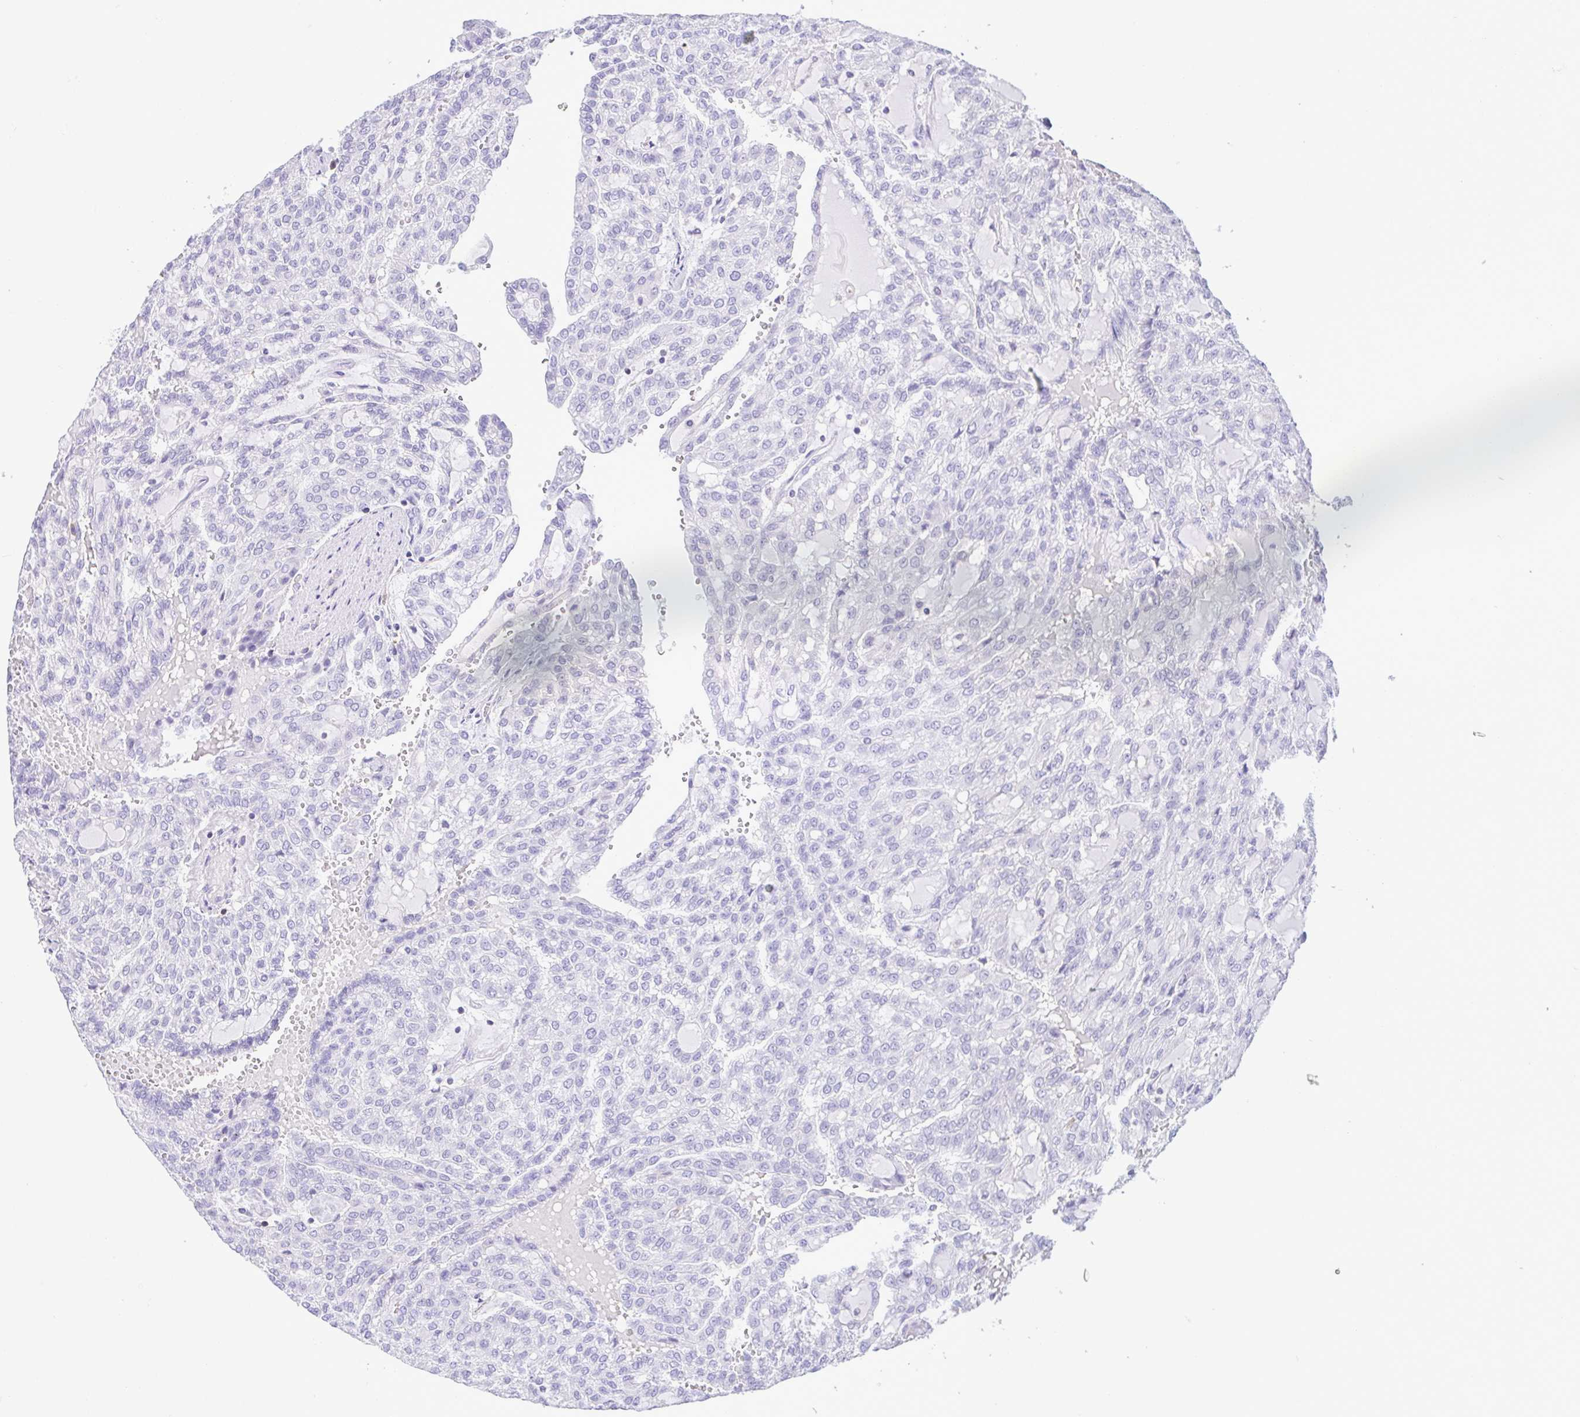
{"staining": {"intensity": "negative", "quantity": "none", "location": "none"}, "tissue": "renal cancer", "cell_type": "Tumor cells", "image_type": "cancer", "snomed": [{"axis": "morphology", "description": "Adenocarcinoma, NOS"}, {"axis": "topography", "description": "Kidney"}], "caption": "Renal cancer (adenocarcinoma) was stained to show a protein in brown. There is no significant expression in tumor cells. The staining was performed using DAB (3,3'-diaminobenzidine) to visualize the protein expression in brown, while the nuclei were stained in blue with hematoxylin (Magnification: 20x).", "gene": "PGLYRP1", "patient": {"sex": "male", "age": 63}}